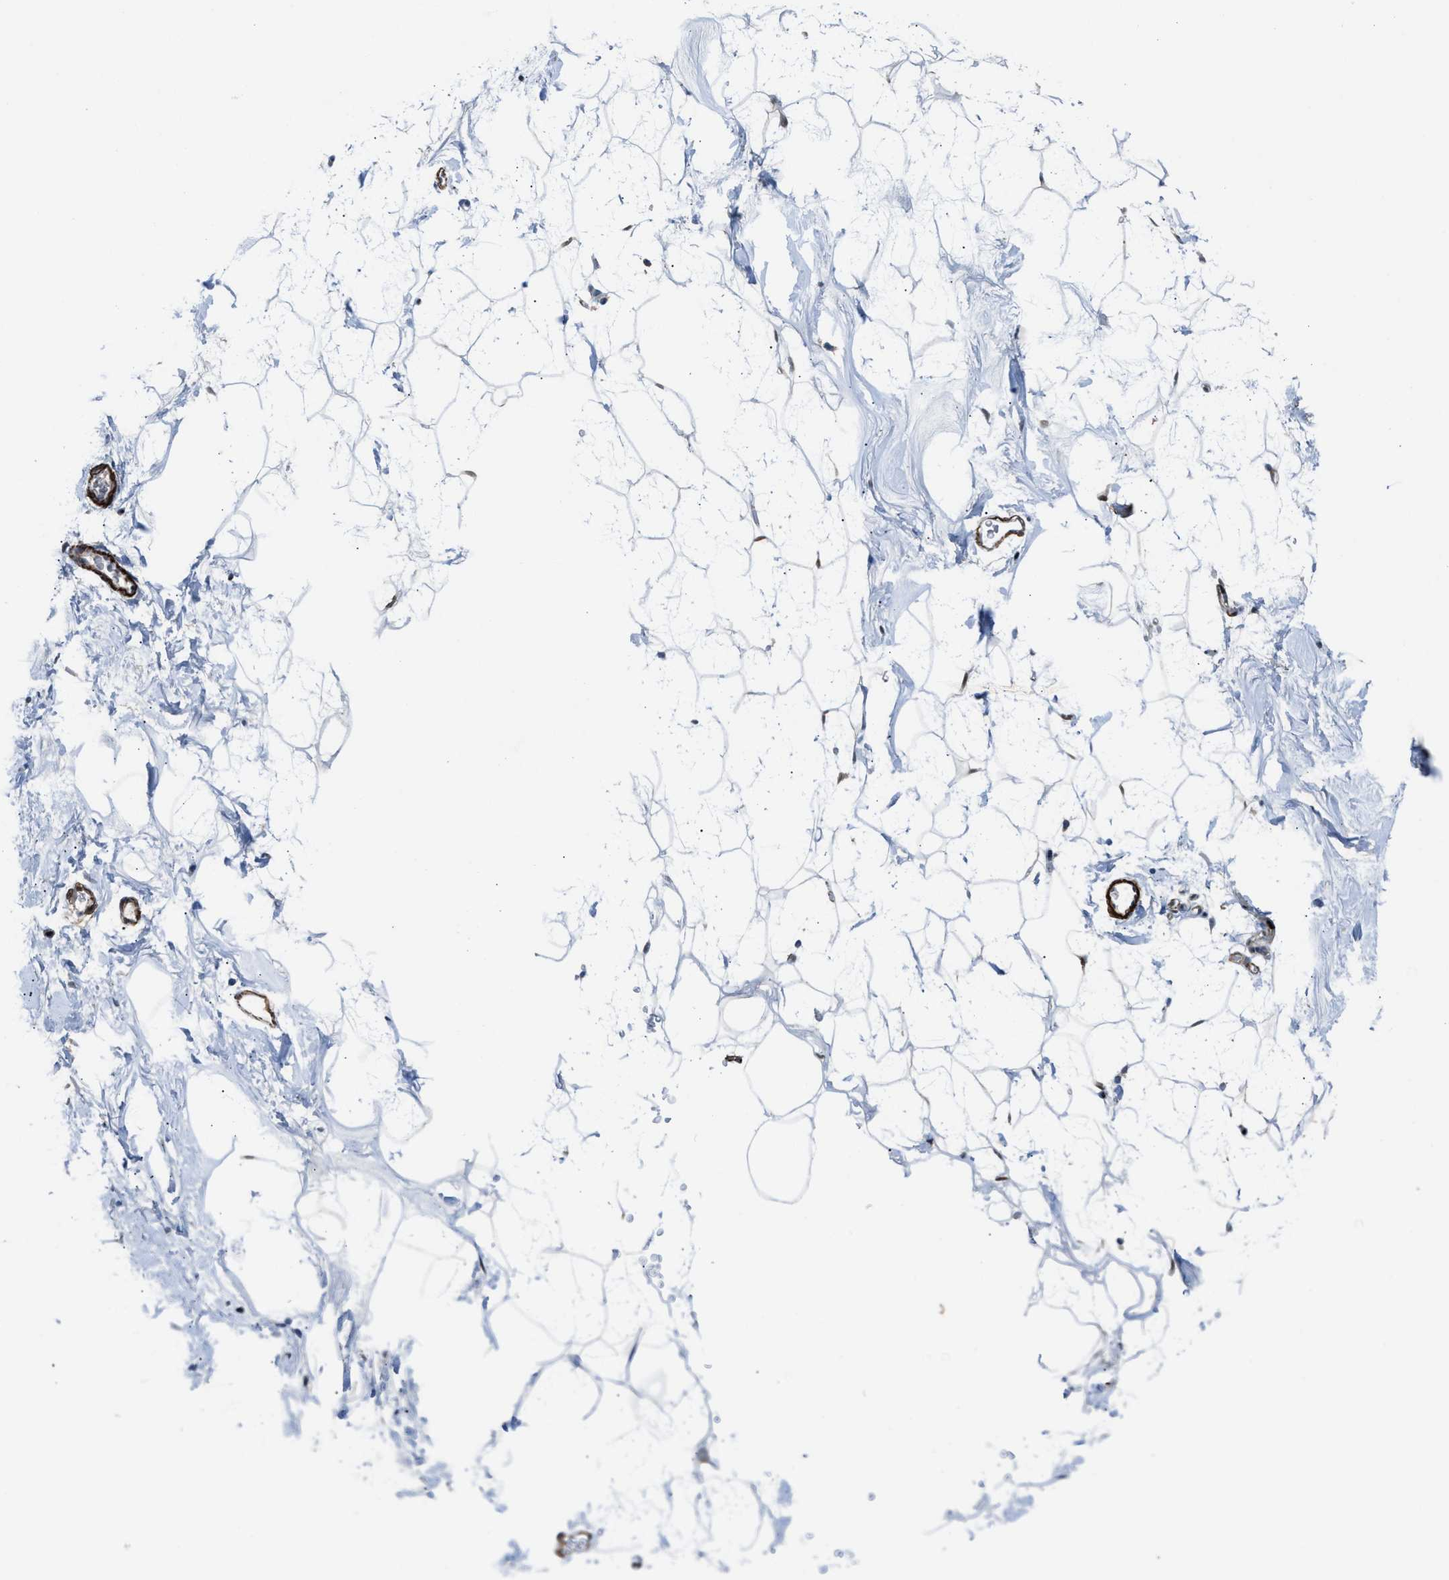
{"staining": {"intensity": "moderate", "quantity": ">75%", "location": "cytoplasmic/membranous"}, "tissue": "adipose tissue", "cell_type": "Adipocytes", "image_type": "normal", "snomed": [{"axis": "morphology", "description": "Normal tissue, NOS"}, {"axis": "morphology", "description": "Fibrosis, NOS"}, {"axis": "topography", "description": "Breast"}, {"axis": "topography", "description": "Adipose tissue"}], "caption": "Adipose tissue stained for a protein (brown) displays moderate cytoplasmic/membranous positive staining in approximately >75% of adipocytes.", "gene": "NQO2", "patient": {"sex": "female", "age": 39}}